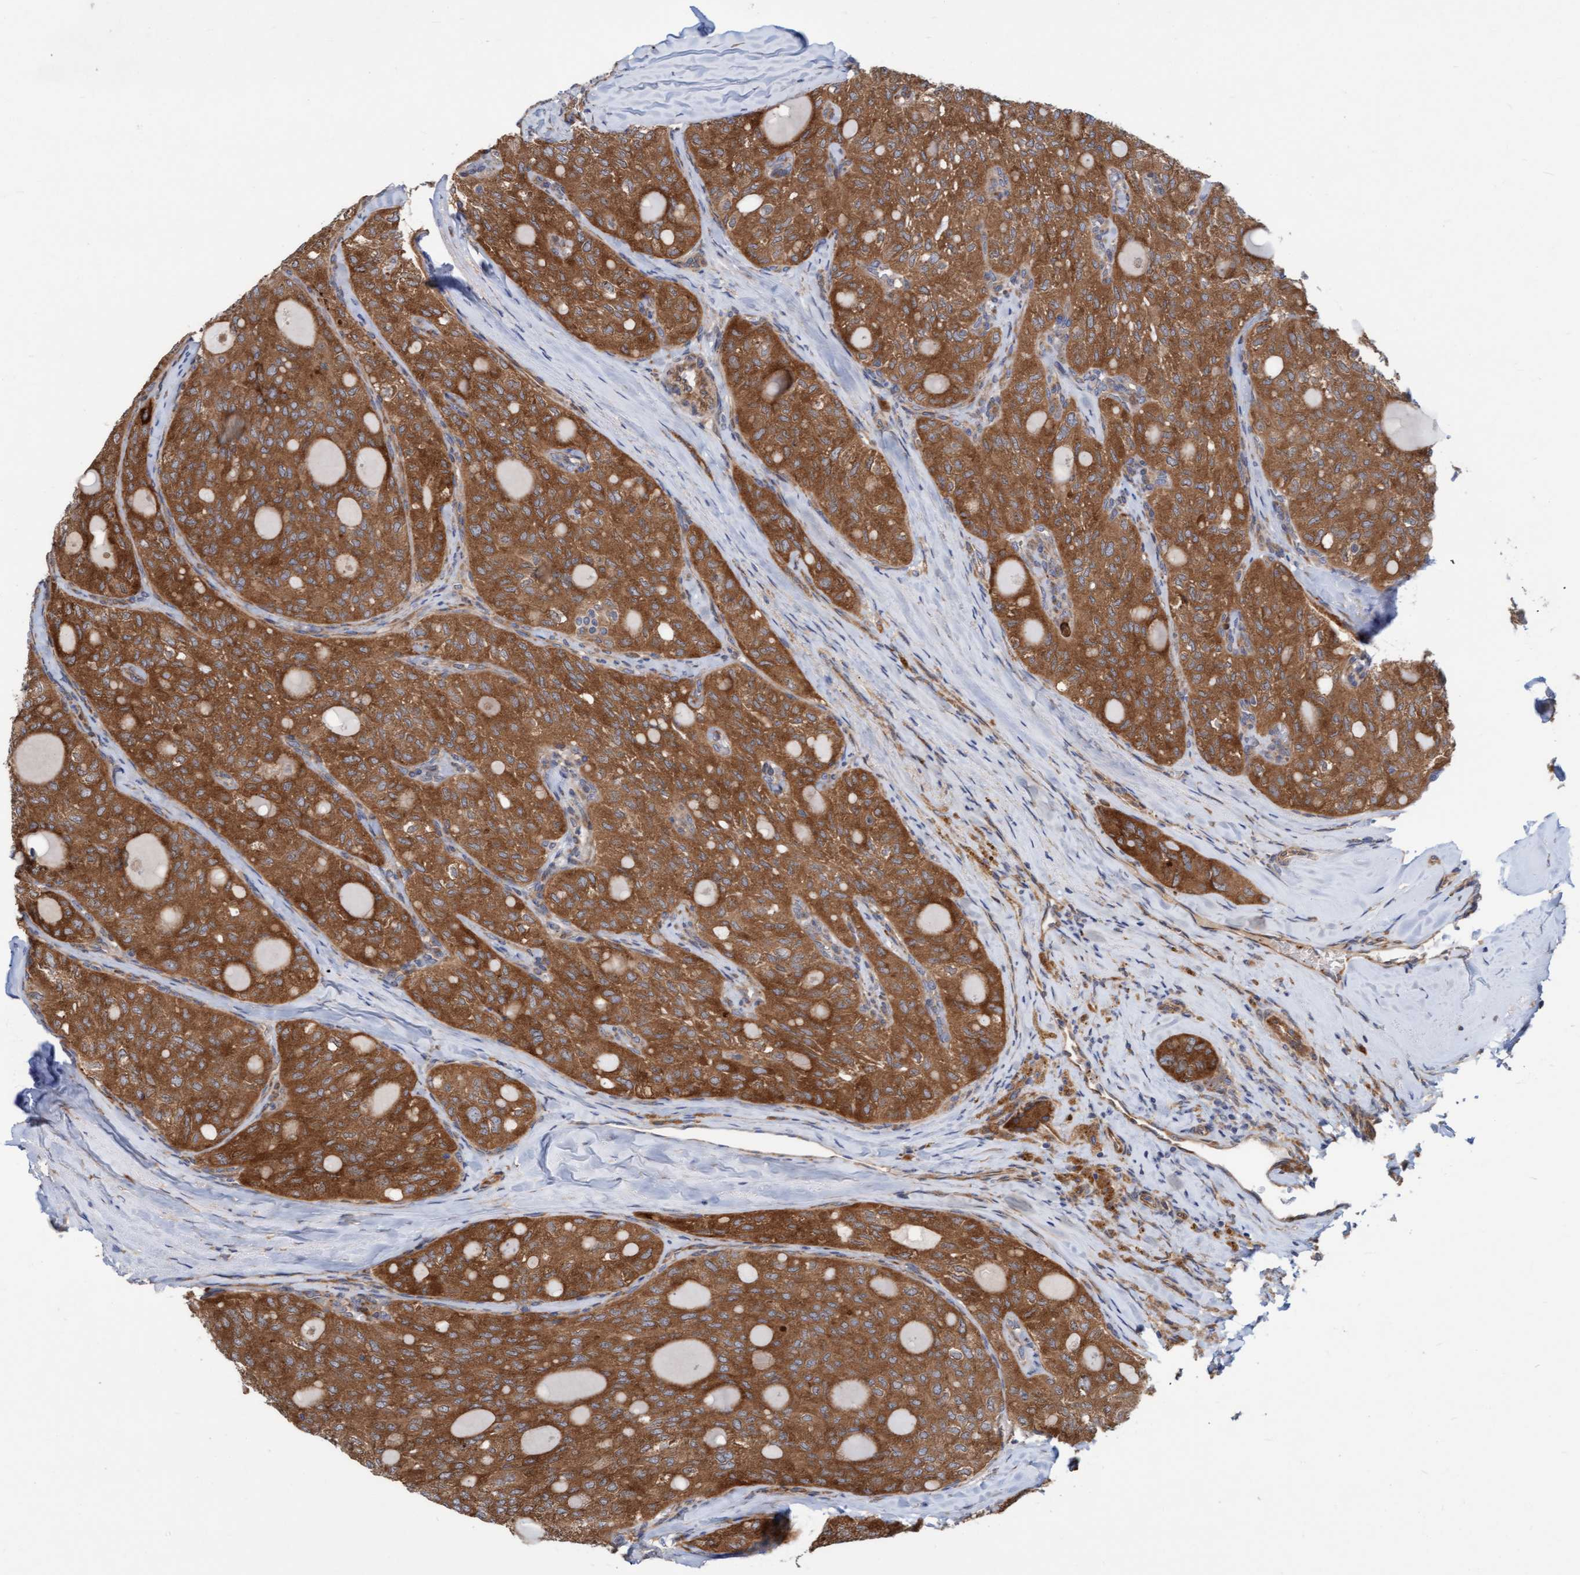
{"staining": {"intensity": "moderate", "quantity": ">75%", "location": "cytoplasmic/membranous"}, "tissue": "thyroid cancer", "cell_type": "Tumor cells", "image_type": "cancer", "snomed": [{"axis": "morphology", "description": "Follicular adenoma carcinoma, NOS"}, {"axis": "topography", "description": "Thyroid gland"}], "caption": "Immunohistochemical staining of human follicular adenoma carcinoma (thyroid) shows moderate cytoplasmic/membranous protein staining in about >75% of tumor cells. (DAB = brown stain, brightfield microscopy at high magnification).", "gene": "KIAA0753", "patient": {"sex": "male", "age": 75}}